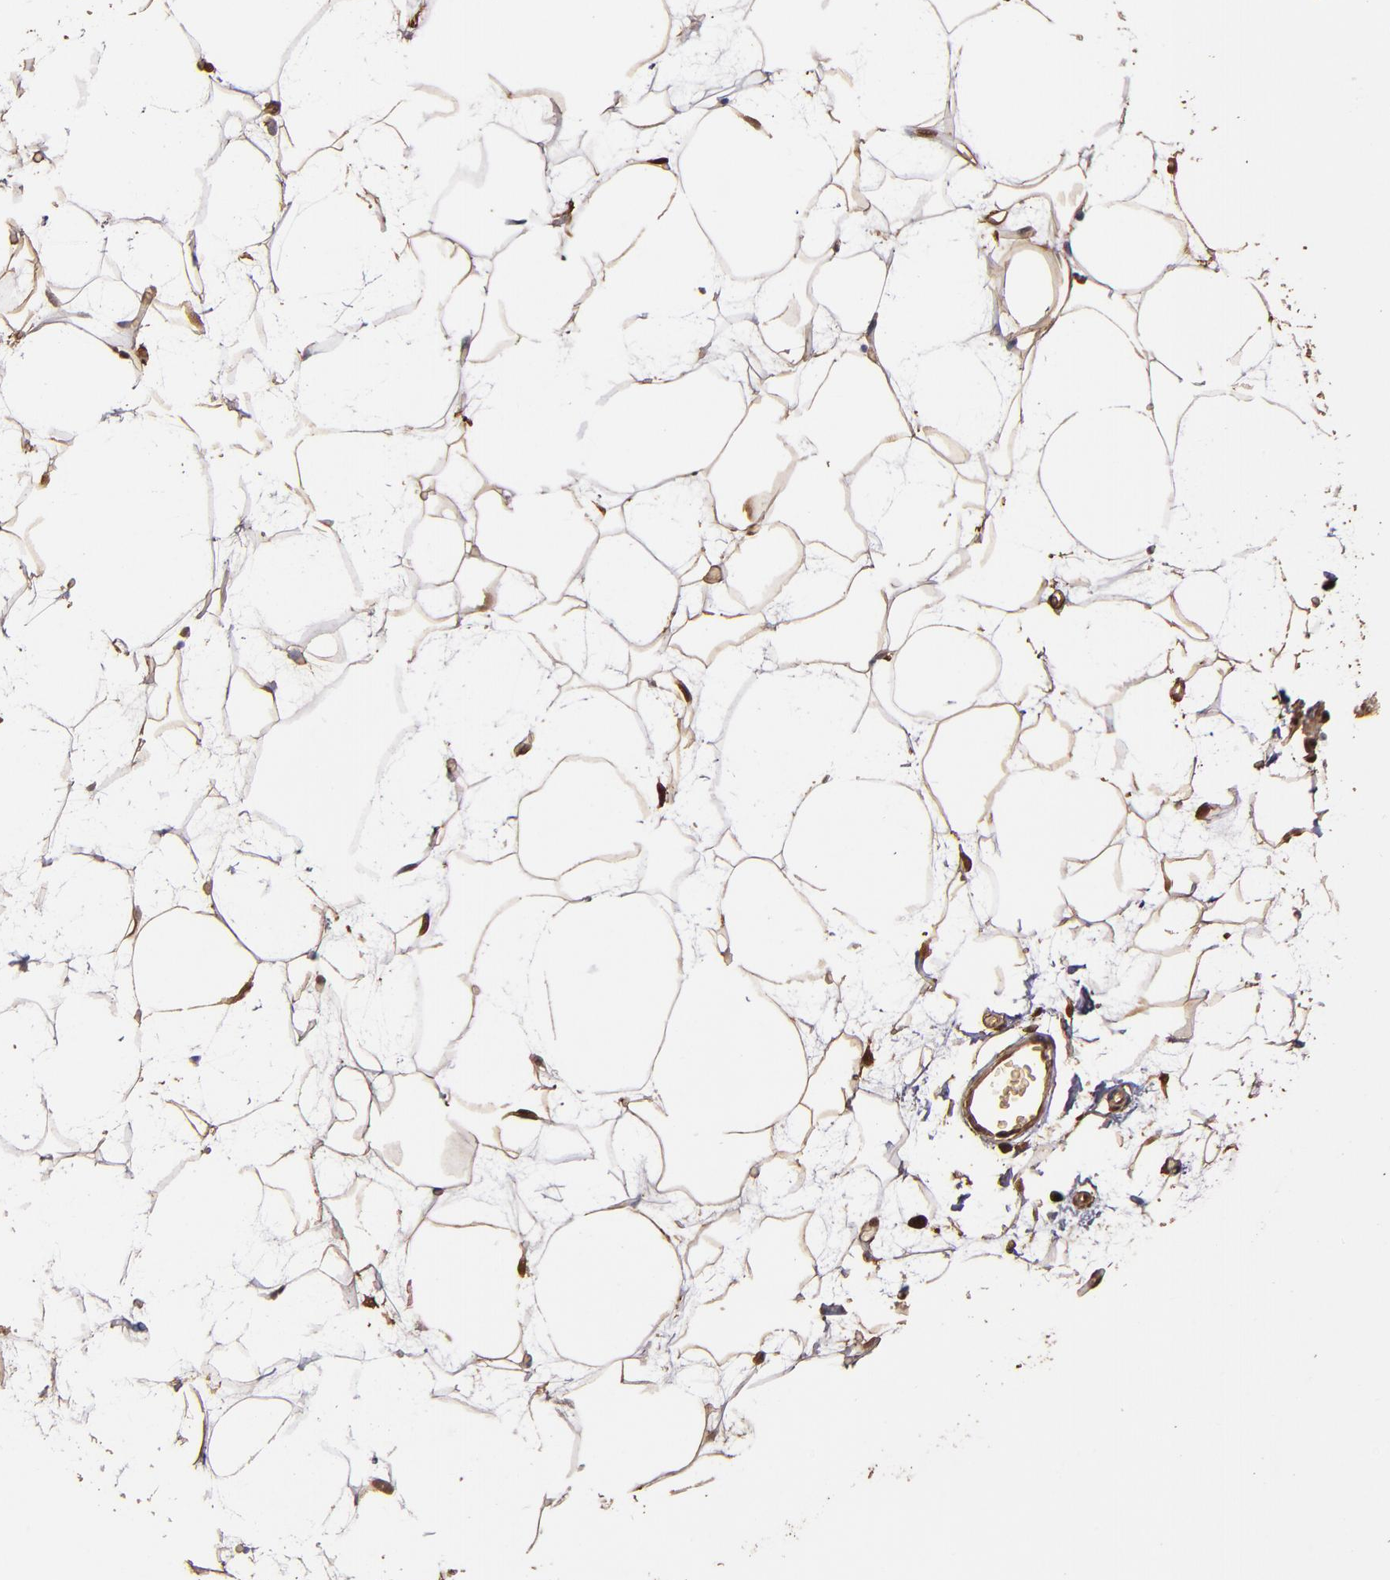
{"staining": {"intensity": "moderate", "quantity": ">75%", "location": "cytoplasmic/membranous,nuclear"}, "tissue": "breast", "cell_type": "Adipocytes", "image_type": "normal", "snomed": [{"axis": "morphology", "description": "Normal tissue, NOS"}, {"axis": "topography", "description": "Breast"}], "caption": "Unremarkable breast exhibits moderate cytoplasmic/membranous,nuclear expression in about >75% of adipocytes, visualized by immunohistochemistry. (Brightfield microscopy of DAB IHC at high magnification).", "gene": "S100A6", "patient": {"sex": "female", "age": 23}}